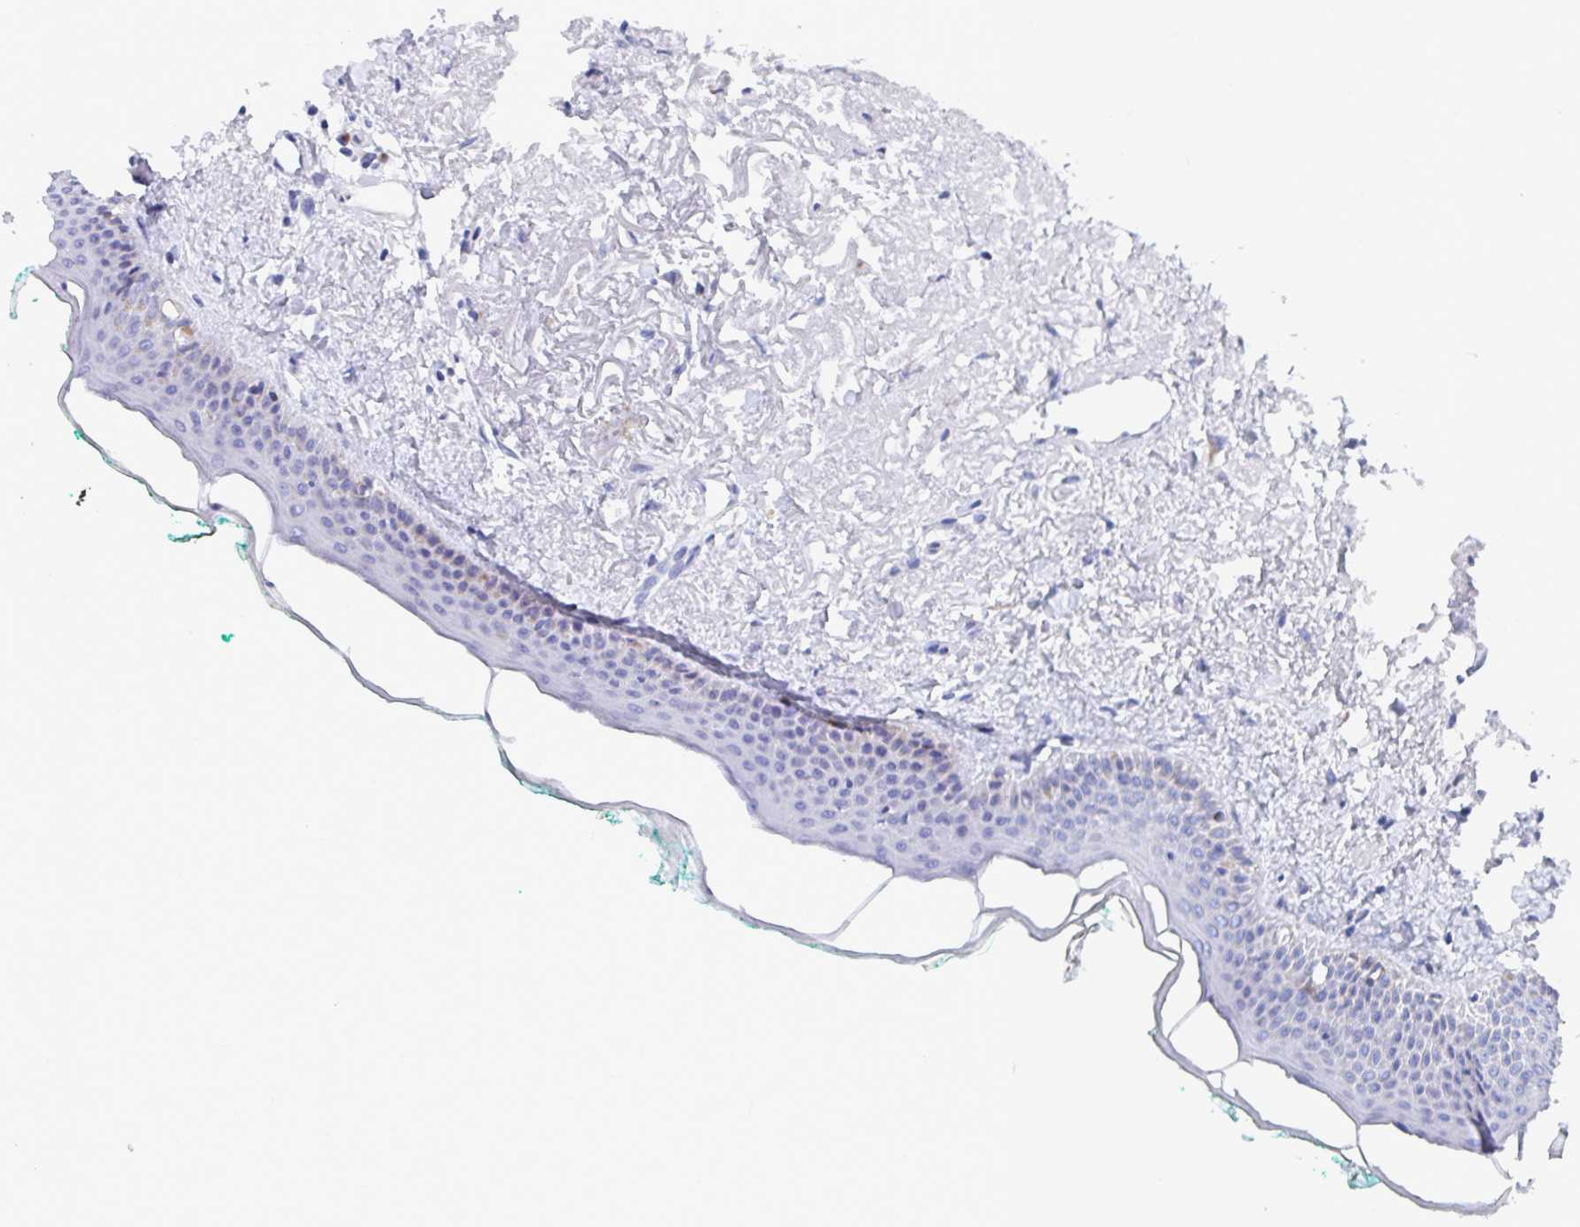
{"staining": {"intensity": "negative", "quantity": "none", "location": "none"}, "tissue": "oral mucosa", "cell_type": "Squamous epithelial cells", "image_type": "normal", "snomed": [{"axis": "morphology", "description": "Normal tissue, NOS"}, {"axis": "topography", "description": "Oral tissue"}], "caption": "Immunohistochemical staining of unremarkable oral mucosa exhibits no significant expression in squamous epithelial cells. The staining is performed using DAB (3,3'-diaminobenzidine) brown chromogen with nuclei counter-stained in using hematoxylin.", "gene": "TAS2R39", "patient": {"sex": "female", "age": 70}}